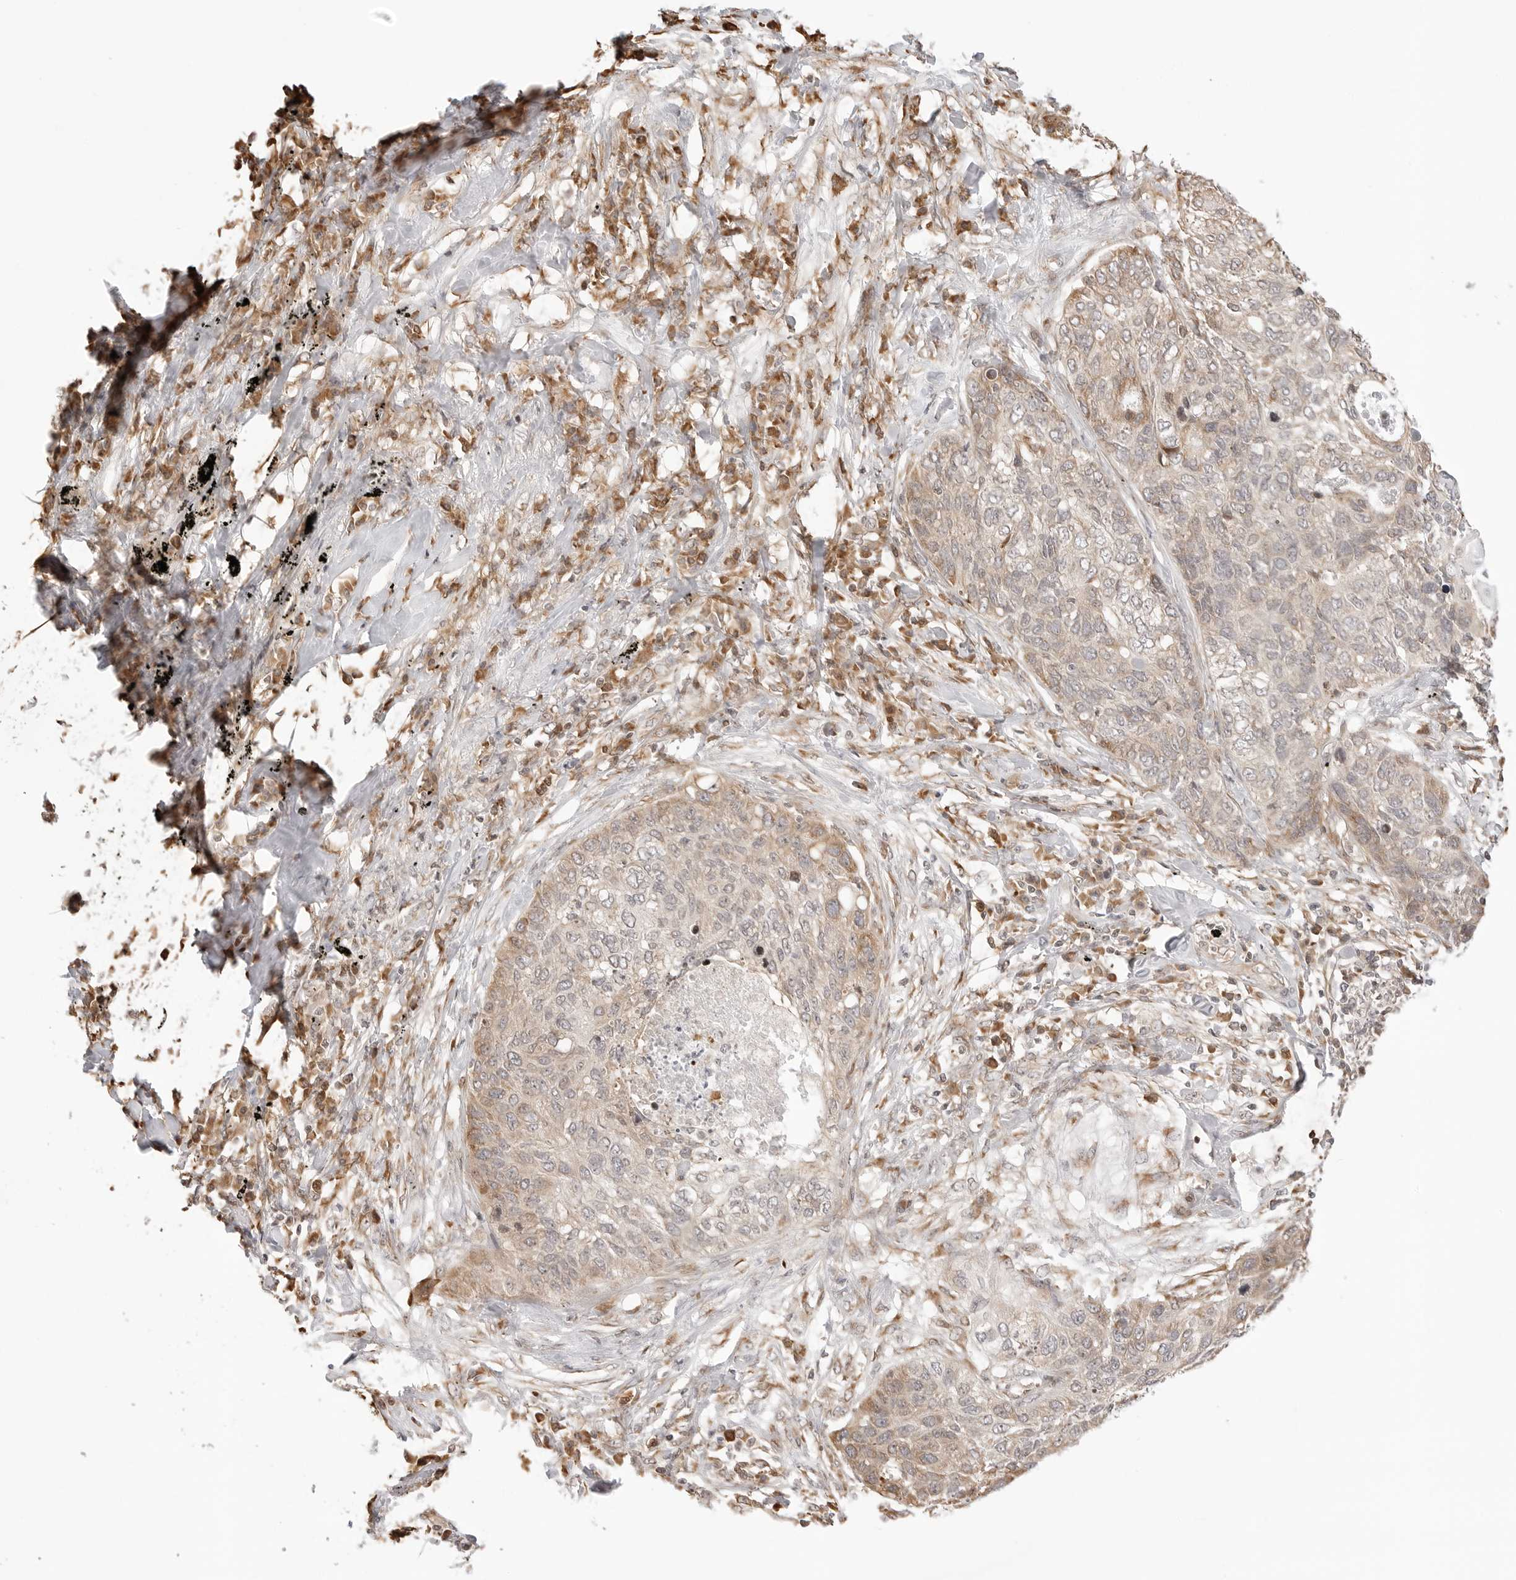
{"staining": {"intensity": "weak", "quantity": "<25%", "location": "cytoplasmic/membranous"}, "tissue": "lung cancer", "cell_type": "Tumor cells", "image_type": "cancer", "snomed": [{"axis": "morphology", "description": "Squamous cell carcinoma, NOS"}, {"axis": "topography", "description": "Lung"}], "caption": "DAB immunohistochemical staining of human squamous cell carcinoma (lung) shows no significant expression in tumor cells.", "gene": "FKBP14", "patient": {"sex": "female", "age": 63}}